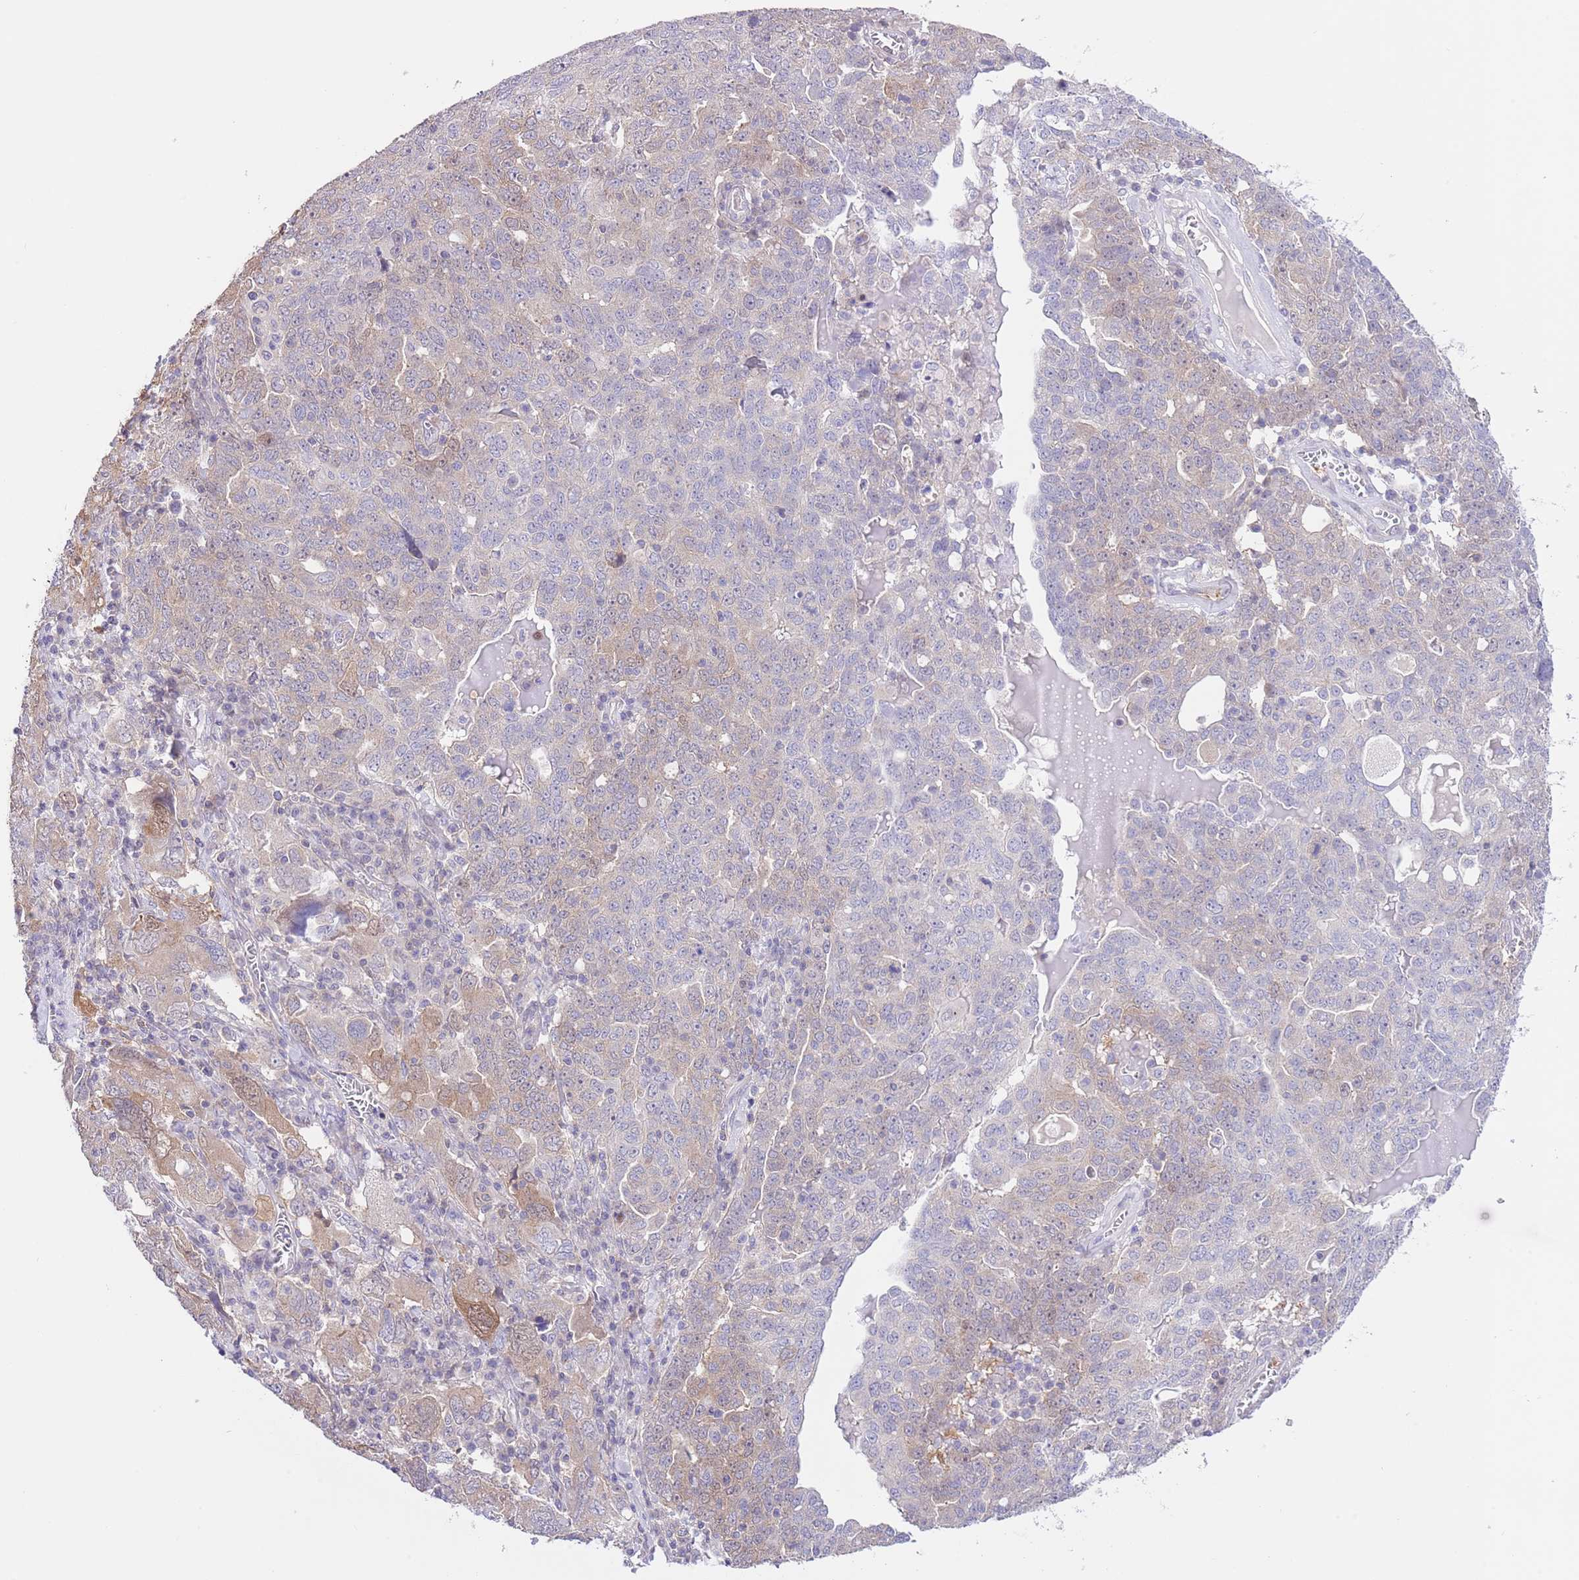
{"staining": {"intensity": "weak", "quantity": "<25%", "location": "cytoplasmic/membranous"}, "tissue": "ovarian cancer", "cell_type": "Tumor cells", "image_type": "cancer", "snomed": [{"axis": "morphology", "description": "Carcinoma, endometroid"}, {"axis": "topography", "description": "Ovary"}], "caption": "Protein analysis of endometroid carcinoma (ovarian) reveals no significant positivity in tumor cells.", "gene": "PRR32", "patient": {"sex": "female", "age": 62}}